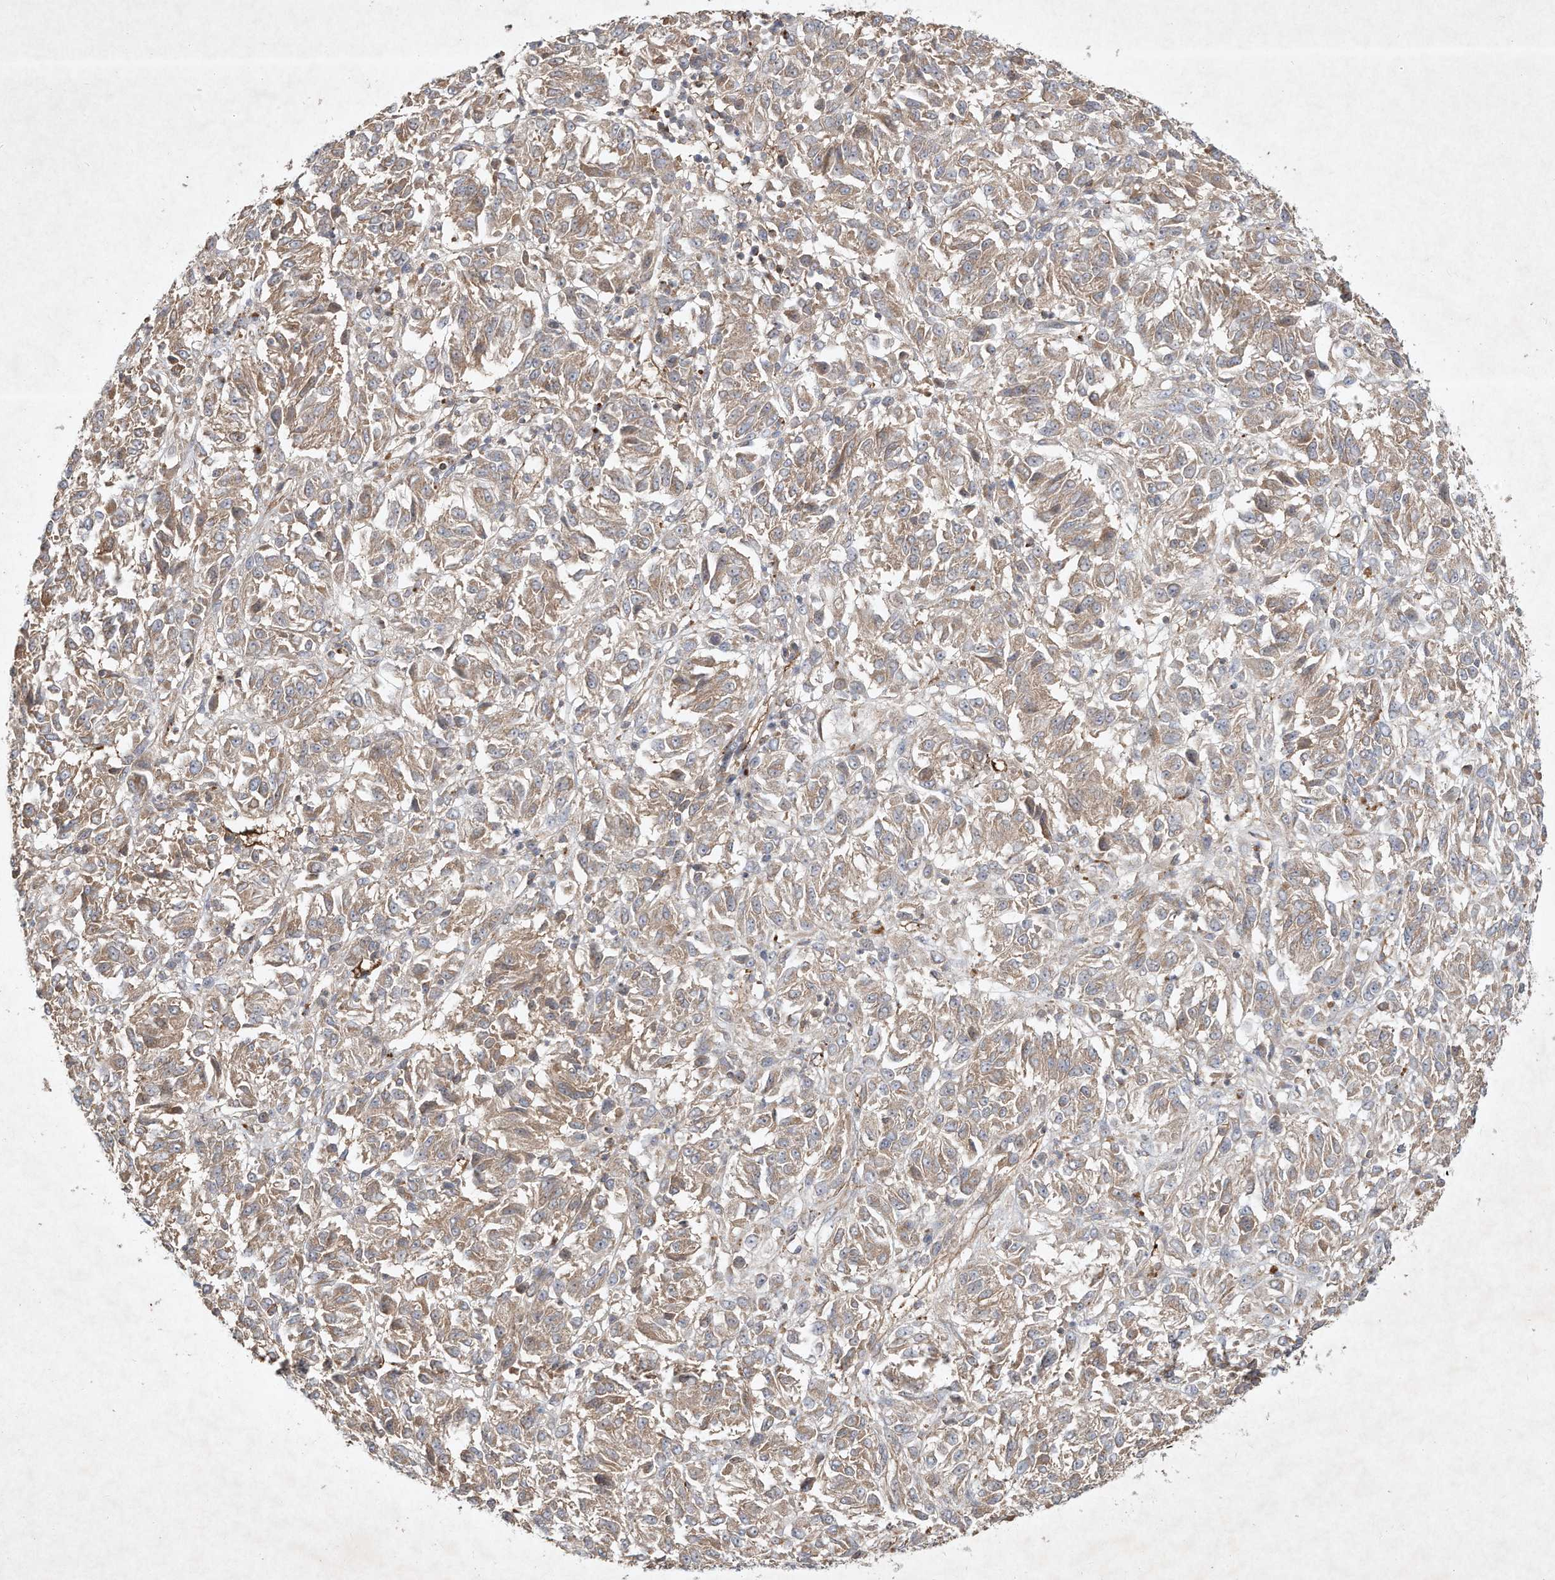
{"staining": {"intensity": "weak", "quantity": ">75%", "location": "cytoplasmic/membranous"}, "tissue": "melanoma", "cell_type": "Tumor cells", "image_type": "cancer", "snomed": [{"axis": "morphology", "description": "Malignant melanoma, Metastatic site"}, {"axis": "topography", "description": "Lung"}], "caption": "High-magnification brightfield microscopy of melanoma stained with DAB (3,3'-diaminobenzidine) (brown) and counterstained with hematoxylin (blue). tumor cells exhibit weak cytoplasmic/membranous expression is identified in about>75% of cells.", "gene": "HTR5A", "patient": {"sex": "male", "age": 64}}